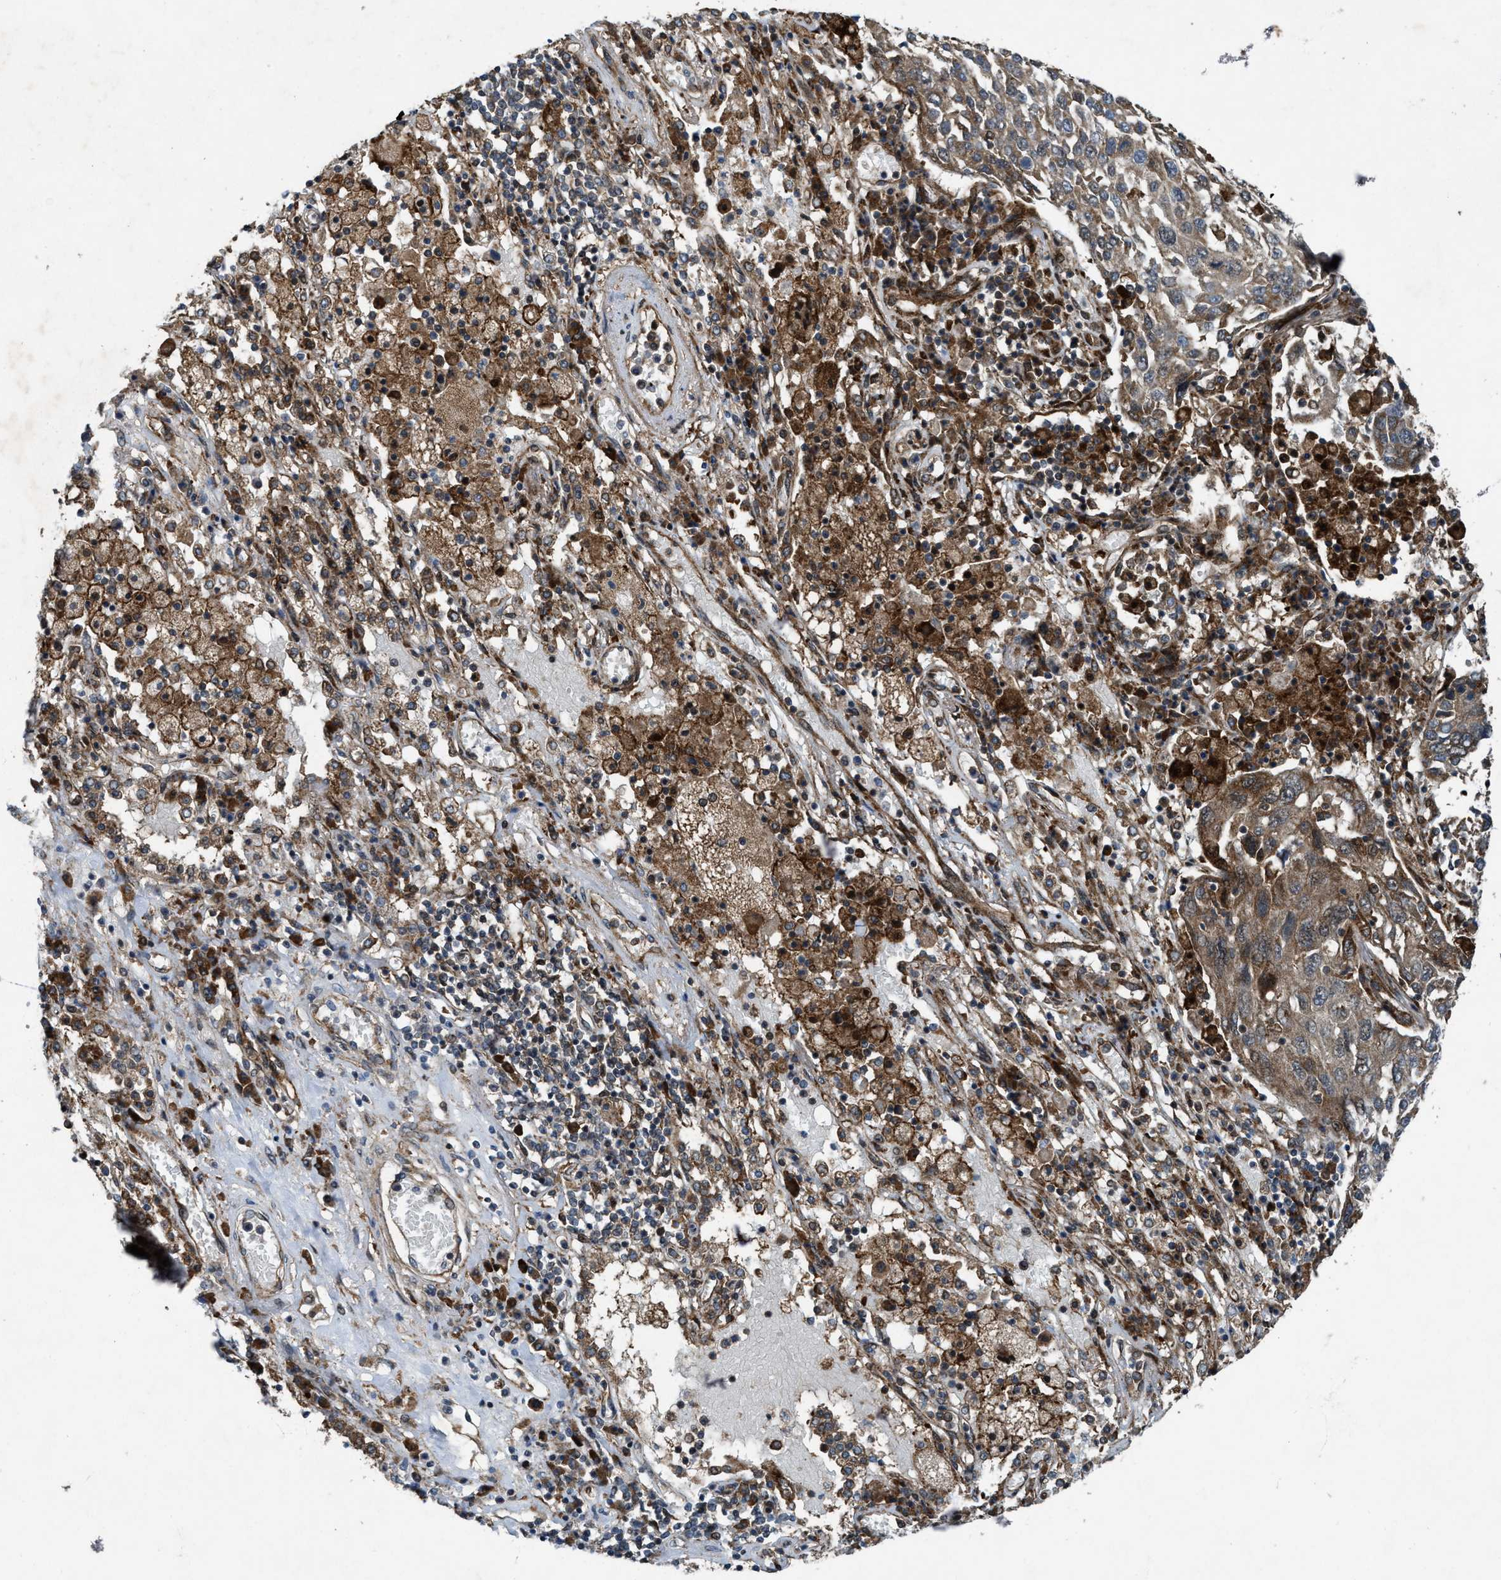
{"staining": {"intensity": "moderate", "quantity": ">75%", "location": "cytoplasmic/membranous"}, "tissue": "lung cancer", "cell_type": "Tumor cells", "image_type": "cancer", "snomed": [{"axis": "morphology", "description": "Squamous cell carcinoma, NOS"}, {"axis": "topography", "description": "Lung"}], "caption": "This image displays immunohistochemistry staining of human squamous cell carcinoma (lung), with medium moderate cytoplasmic/membranous expression in approximately >75% of tumor cells.", "gene": "LRRC72", "patient": {"sex": "male", "age": 65}}